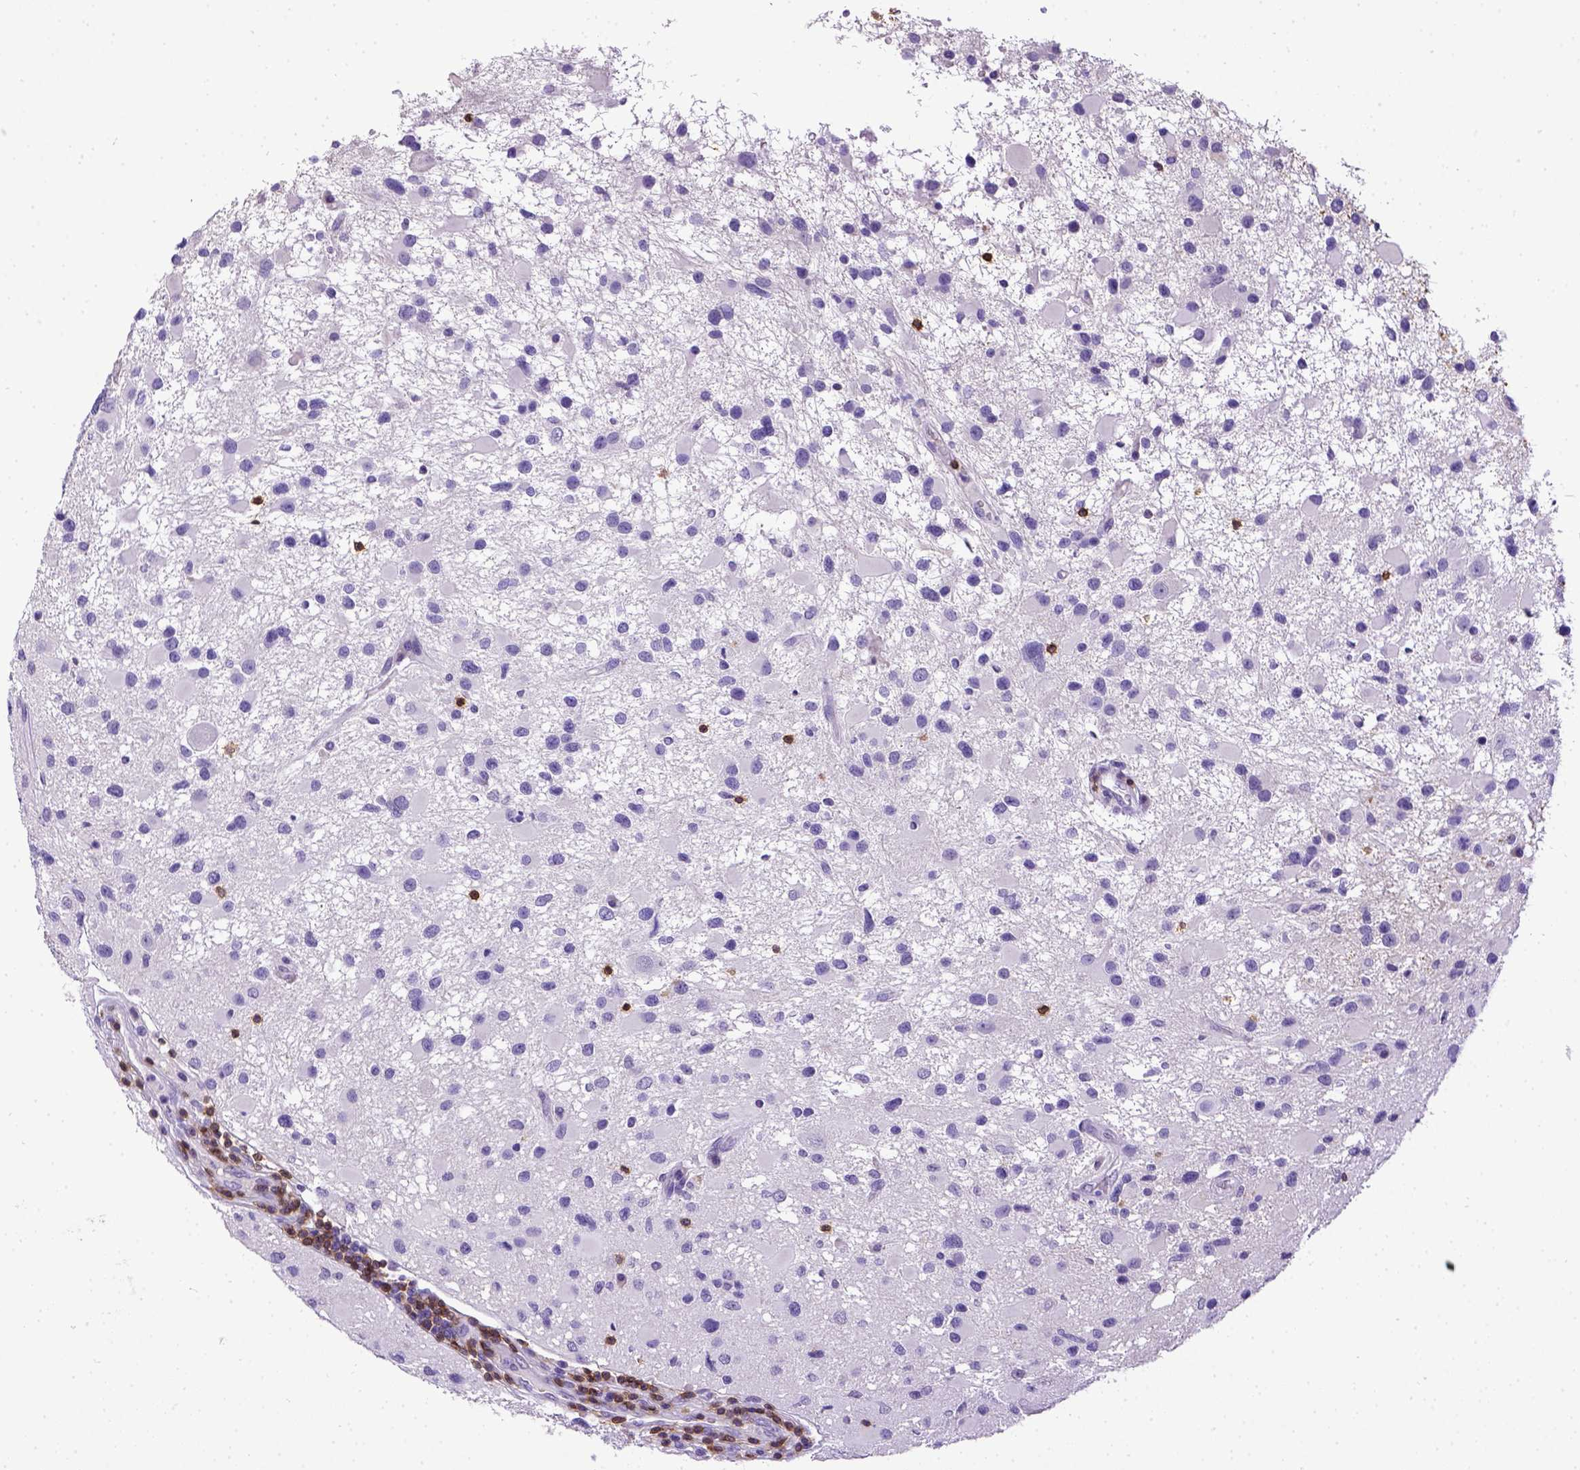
{"staining": {"intensity": "negative", "quantity": "none", "location": "none"}, "tissue": "glioma", "cell_type": "Tumor cells", "image_type": "cancer", "snomed": [{"axis": "morphology", "description": "Glioma, malignant, Low grade"}, {"axis": "topography", "description": "Brain"}], "caption": "Tumor cells show no significant expression in glioma.", "gene": "CD3E", "patient": {"sex": "female", "age": 32}}